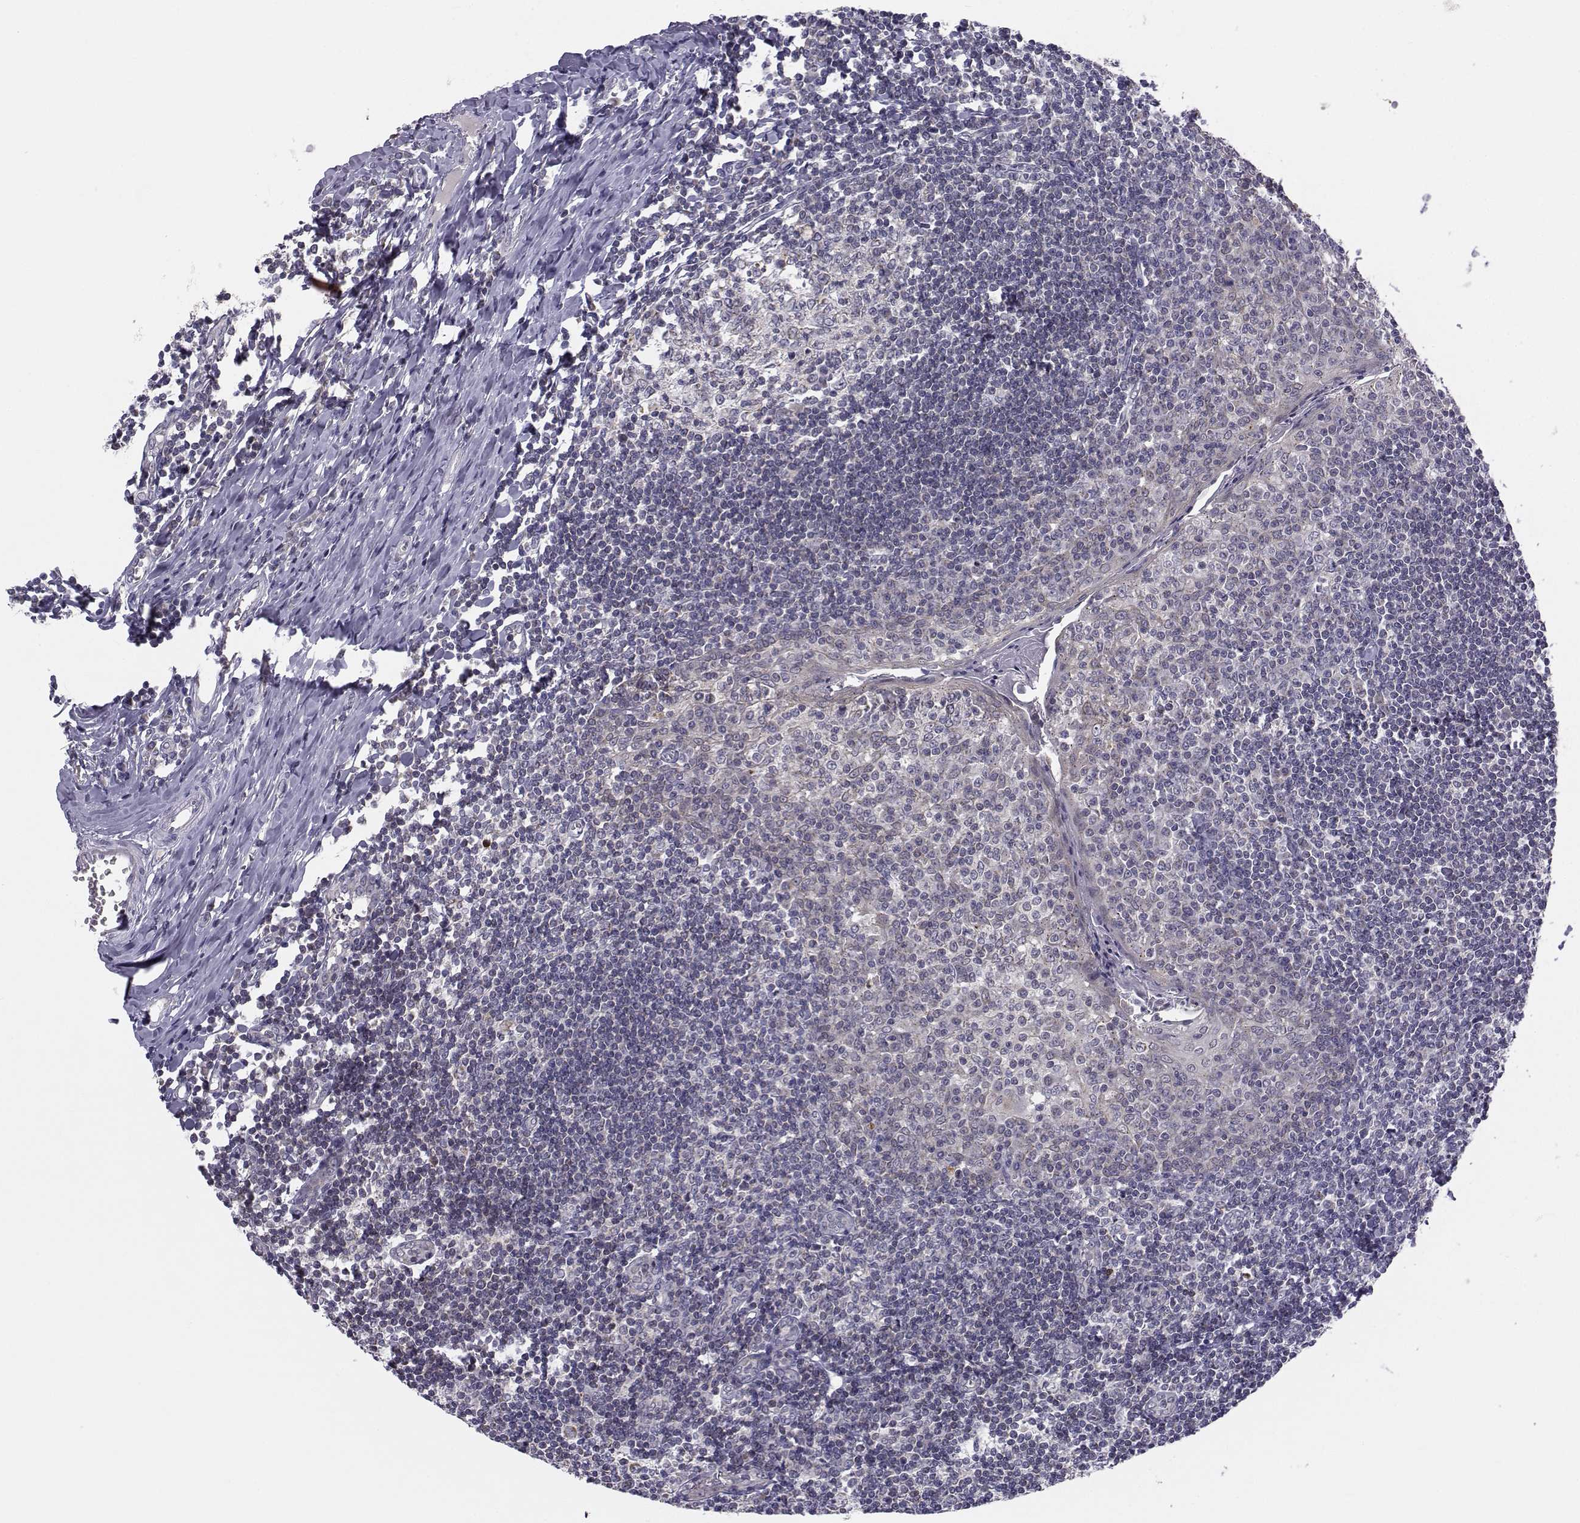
{"staining": {"intensity": "negative", "quantity": "none", "location": "none"}, "tissue": "tonsil", "cell_type": "Germinal center cells", "image_type": "normal", "snomed": [{"axis": "morphology", "description": "Normal tissue, NOS"}, {"axis": "topography", "description": "Tonsil"}], "caption": "This is an IHC micrograph of unremarkable tonsil. There is no expression in germinal center cells.", "gene": "ANGPT1", "patient": {"sex": "female", "age": 12}}